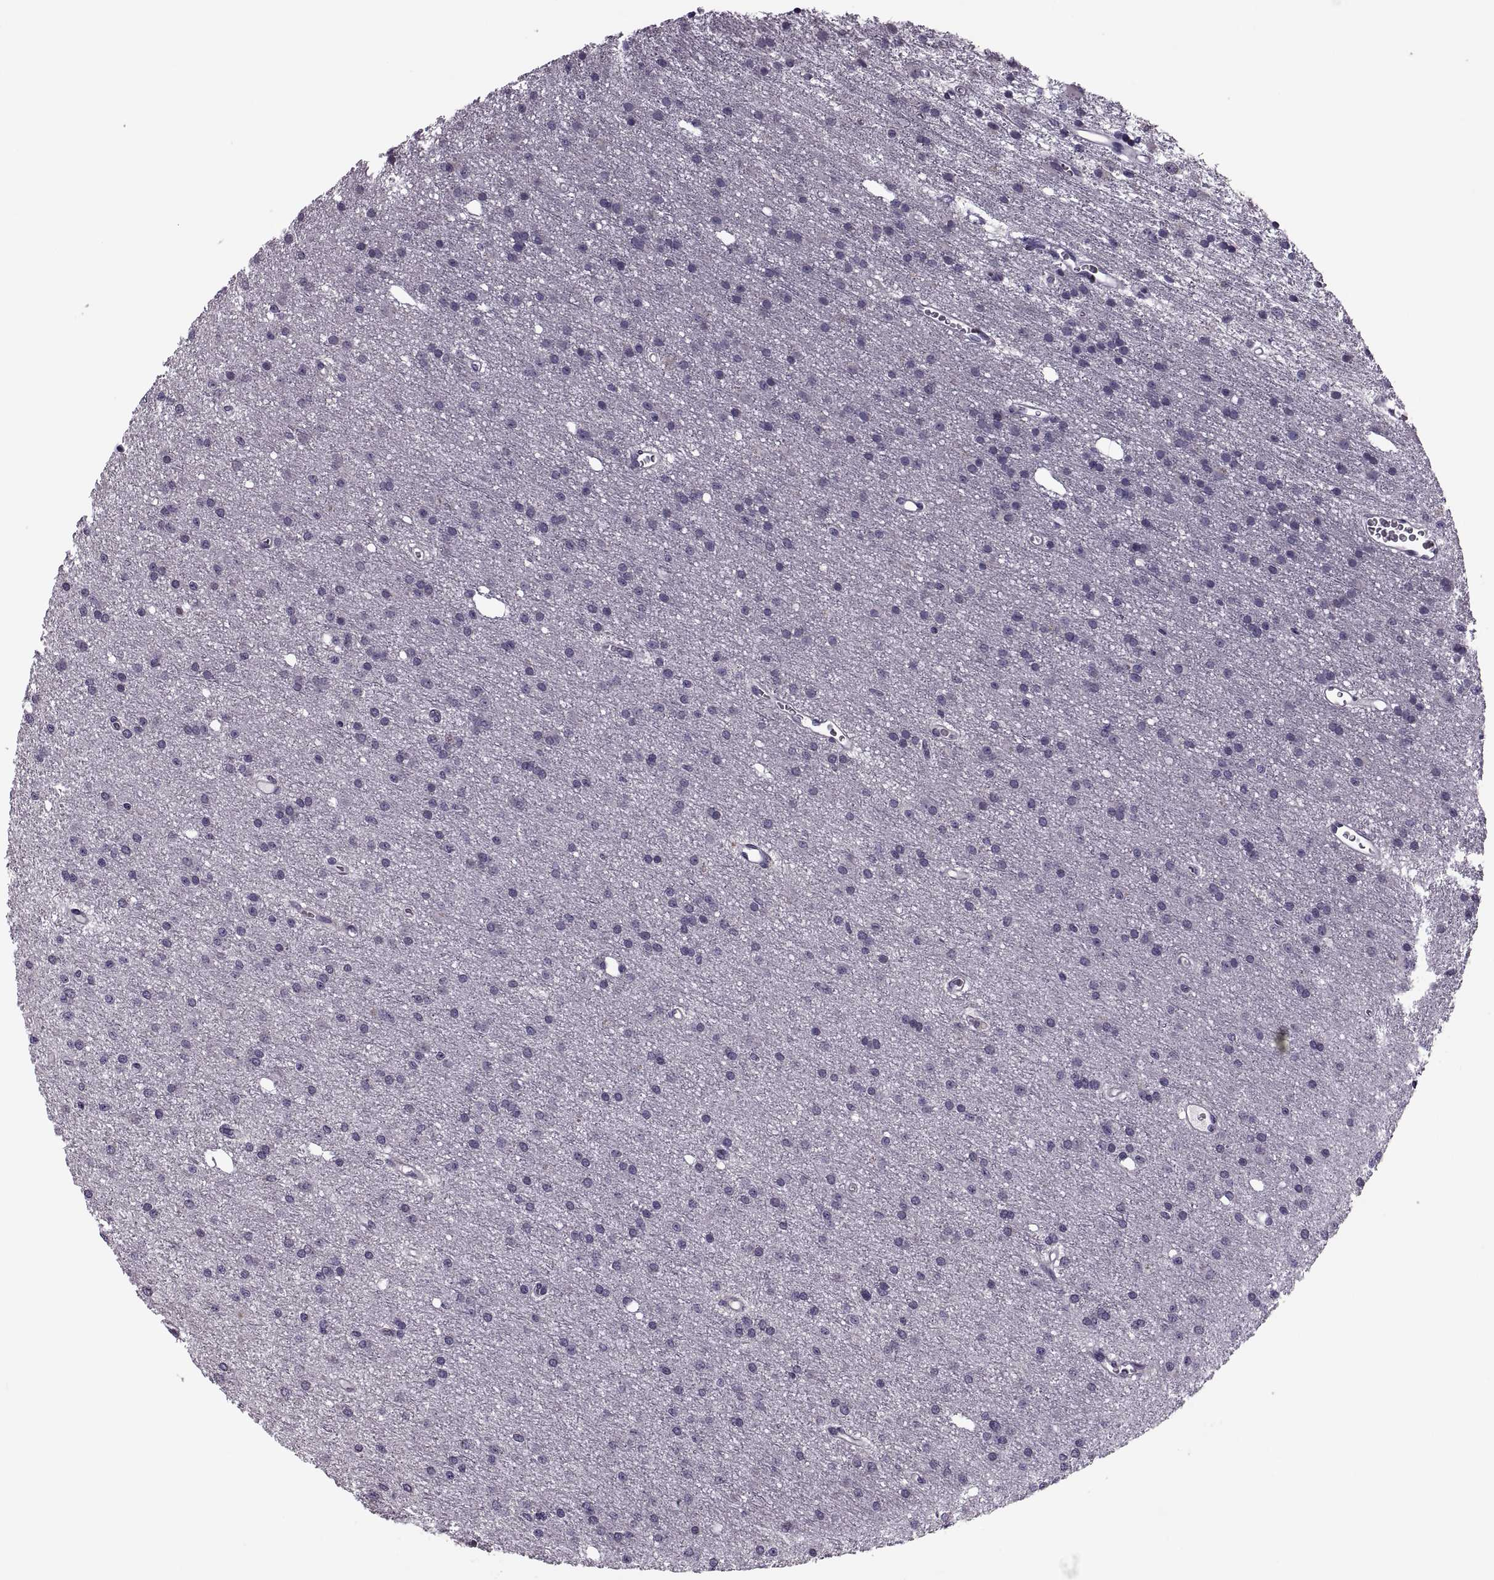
{"staining": {"intensity": "negative", "quantity": "none", "location": "none"}, "tissue": "glioma", "cell_type": "Tumor cells", "image_type": "cancer", "snomed": [{"axis": "morphology", "description": "Glioma, malignant, Low grade"}, {"axis": "topography", "description": "Brain"}], "caption": "Tumor cells are negative for protein expression in human glioma. The staining is performed using DAB brown chromogen with nuclei counter-stained in using hematoxylin.", "gene": "PRSS54", "patient": {"sex": "male", "age": 27}}